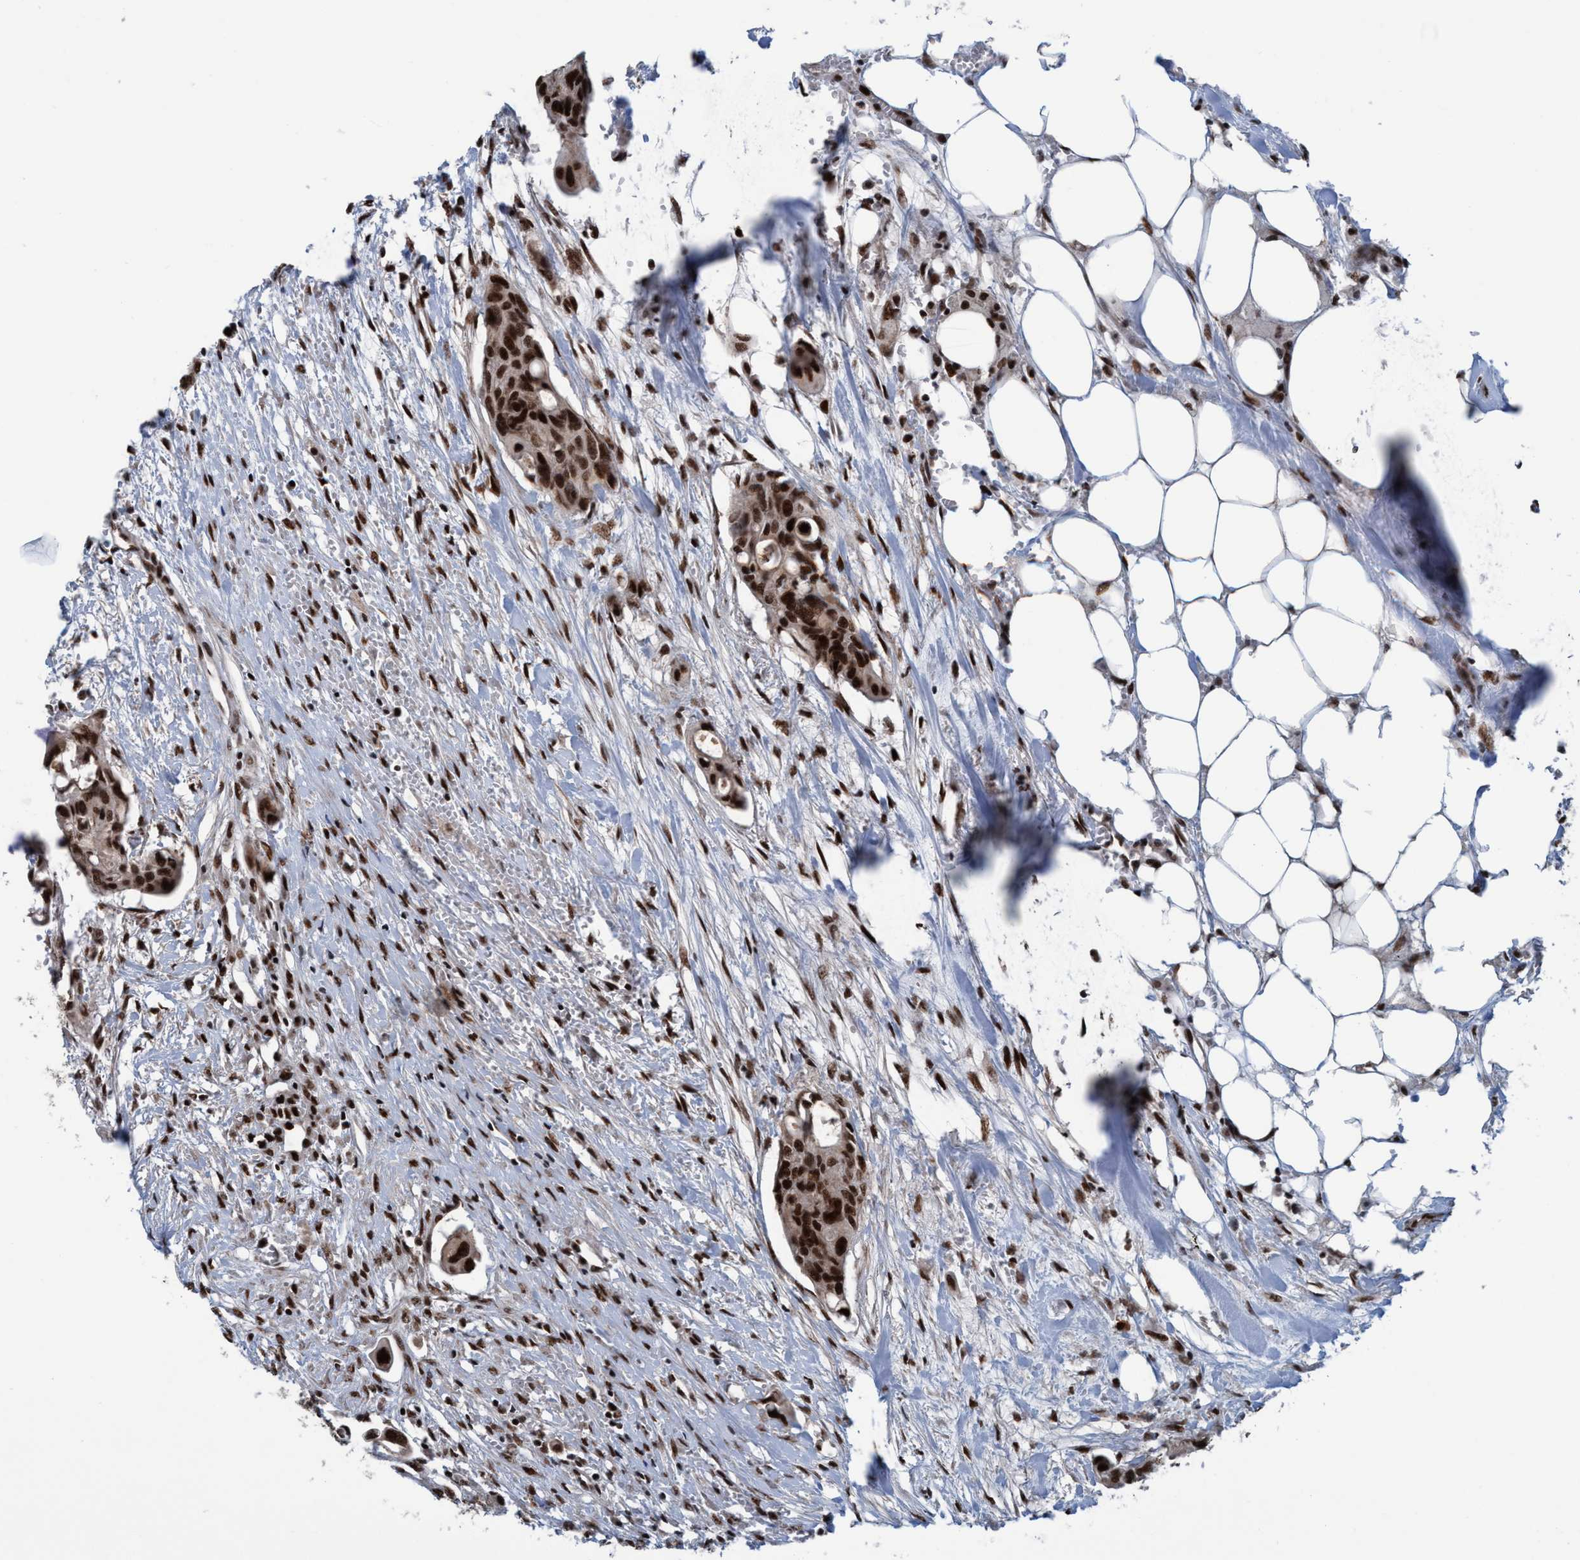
{"staining": {"intensity": "strong", "quantity": ">75%", "location": "cytoplasmic/membranous,nuclear"}, "tissue": "colorectal cancer", "cell_type": "Tumor cells", "image_type": "cancer", "snomed": [{"axis": "morphology", "description": "Adenocarcinoma, NOS"}, {"axis": "topography", "description": "Colon"}], "caption": "DAB immunohistochemical staining of human colorectal adenocarcinoma displays strong cytoplasmic/membranous and nuclear protein expression in approximately >75% of tumor cells.", "gene": "TOPBP1", "patient": {"sex": "female", "age": 57}}